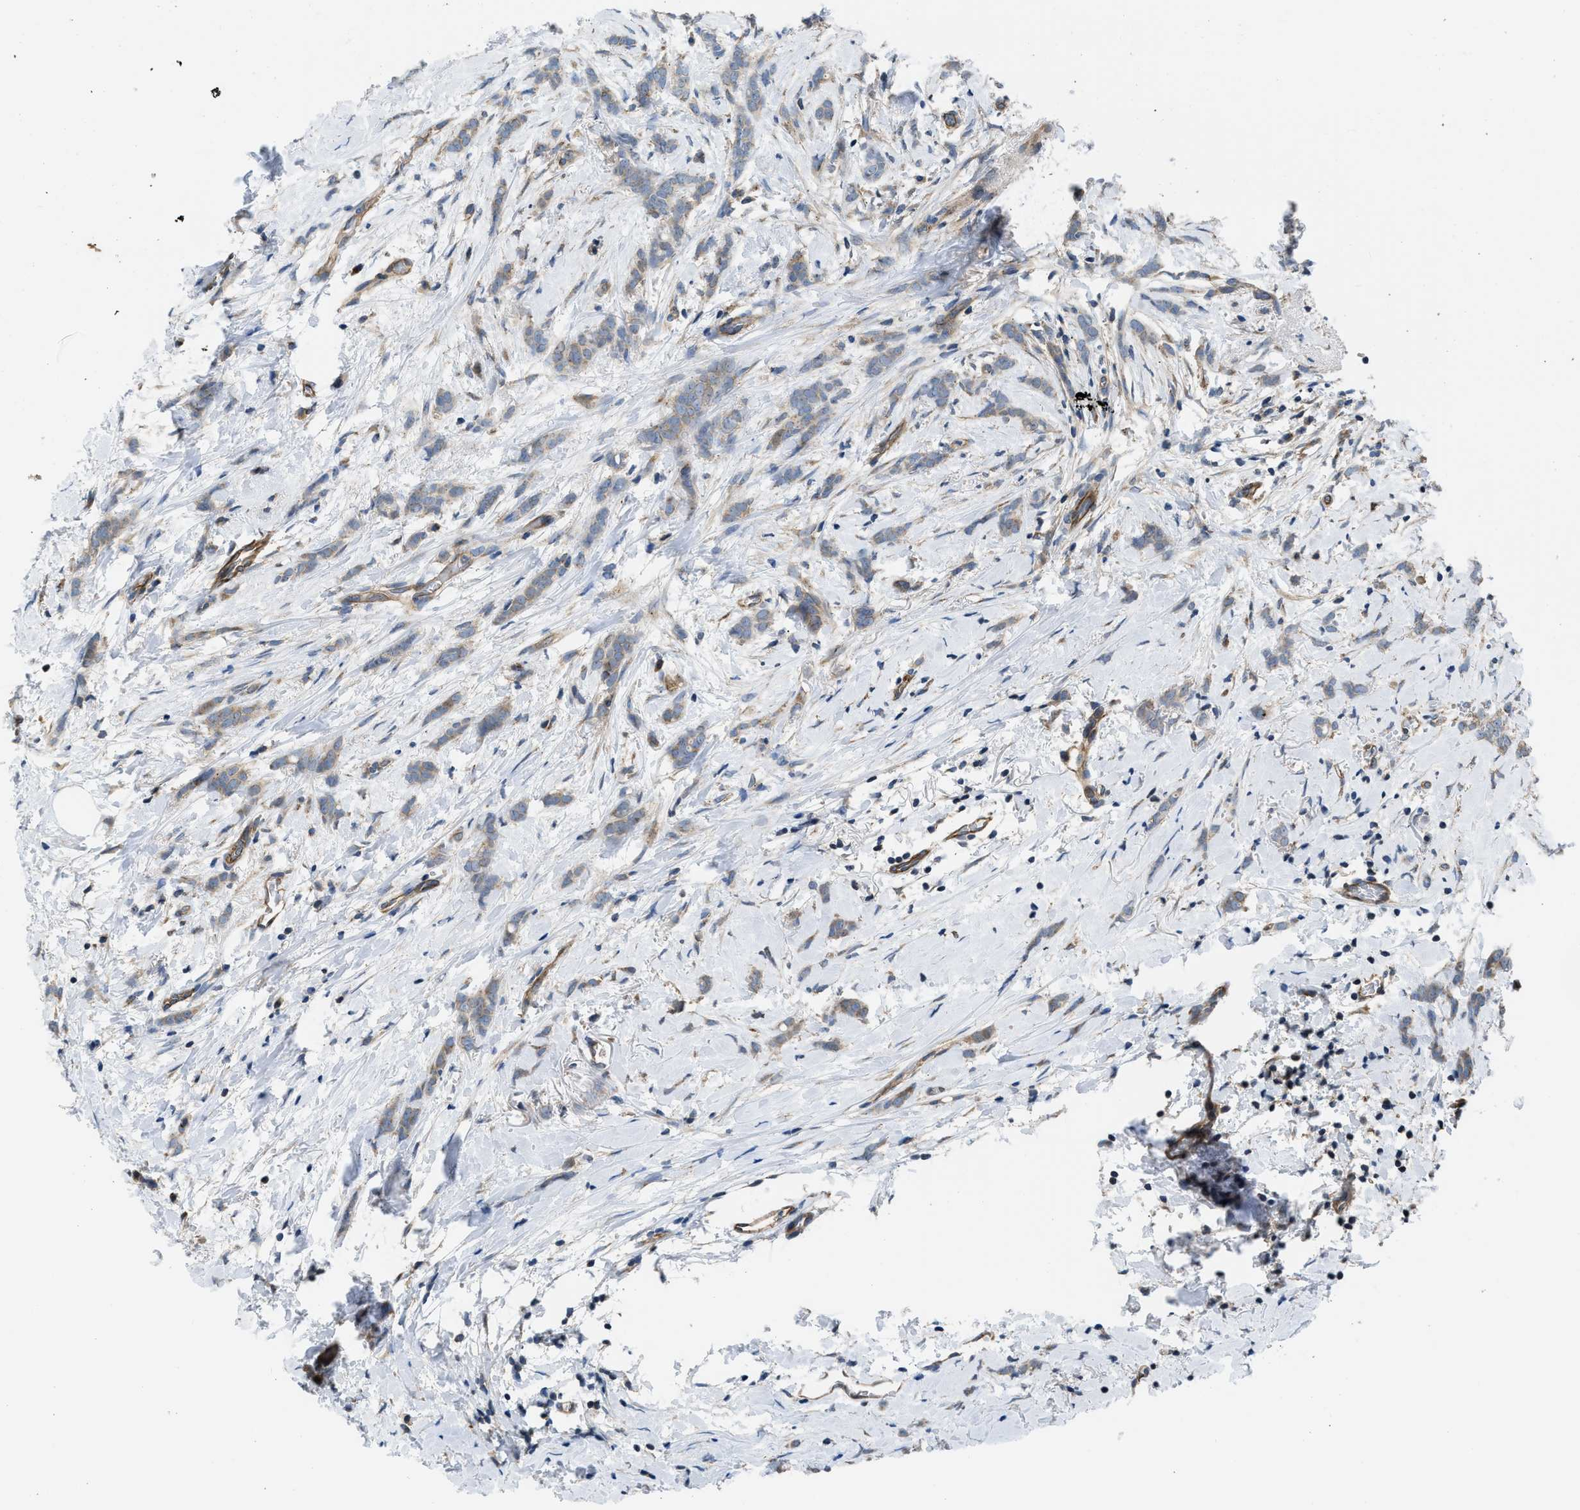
{"staining": {"intensity": "weak", "quantity": ">75%", "location": "cytoplasmic/membranous"}, "tissue": "breast cancer", "cell_type": "Tumor cells", "image_type": "cancer", "snomed": [{"axis": "morphology", "description": "Lobular carcinoma, in situ"}, {"axis": "morphology", "description": "Lobular carcinoma"}, {"axis": "topography", "description": "Breast"}], "caption": "Immunohistochemical staining of breast cancer (lobular carcinoma) exhibits low levels of weak cytoplasmic/membranous staining in approximately >75% of tumor cells. The staining was performed using DAB to visualize the protein expression in brown, while the nuclei were stained in blue with hematoxylin (Magnification: 20x).", "gene": "GPATCH2L", "patient": {"sex": "female", "age": 41}}